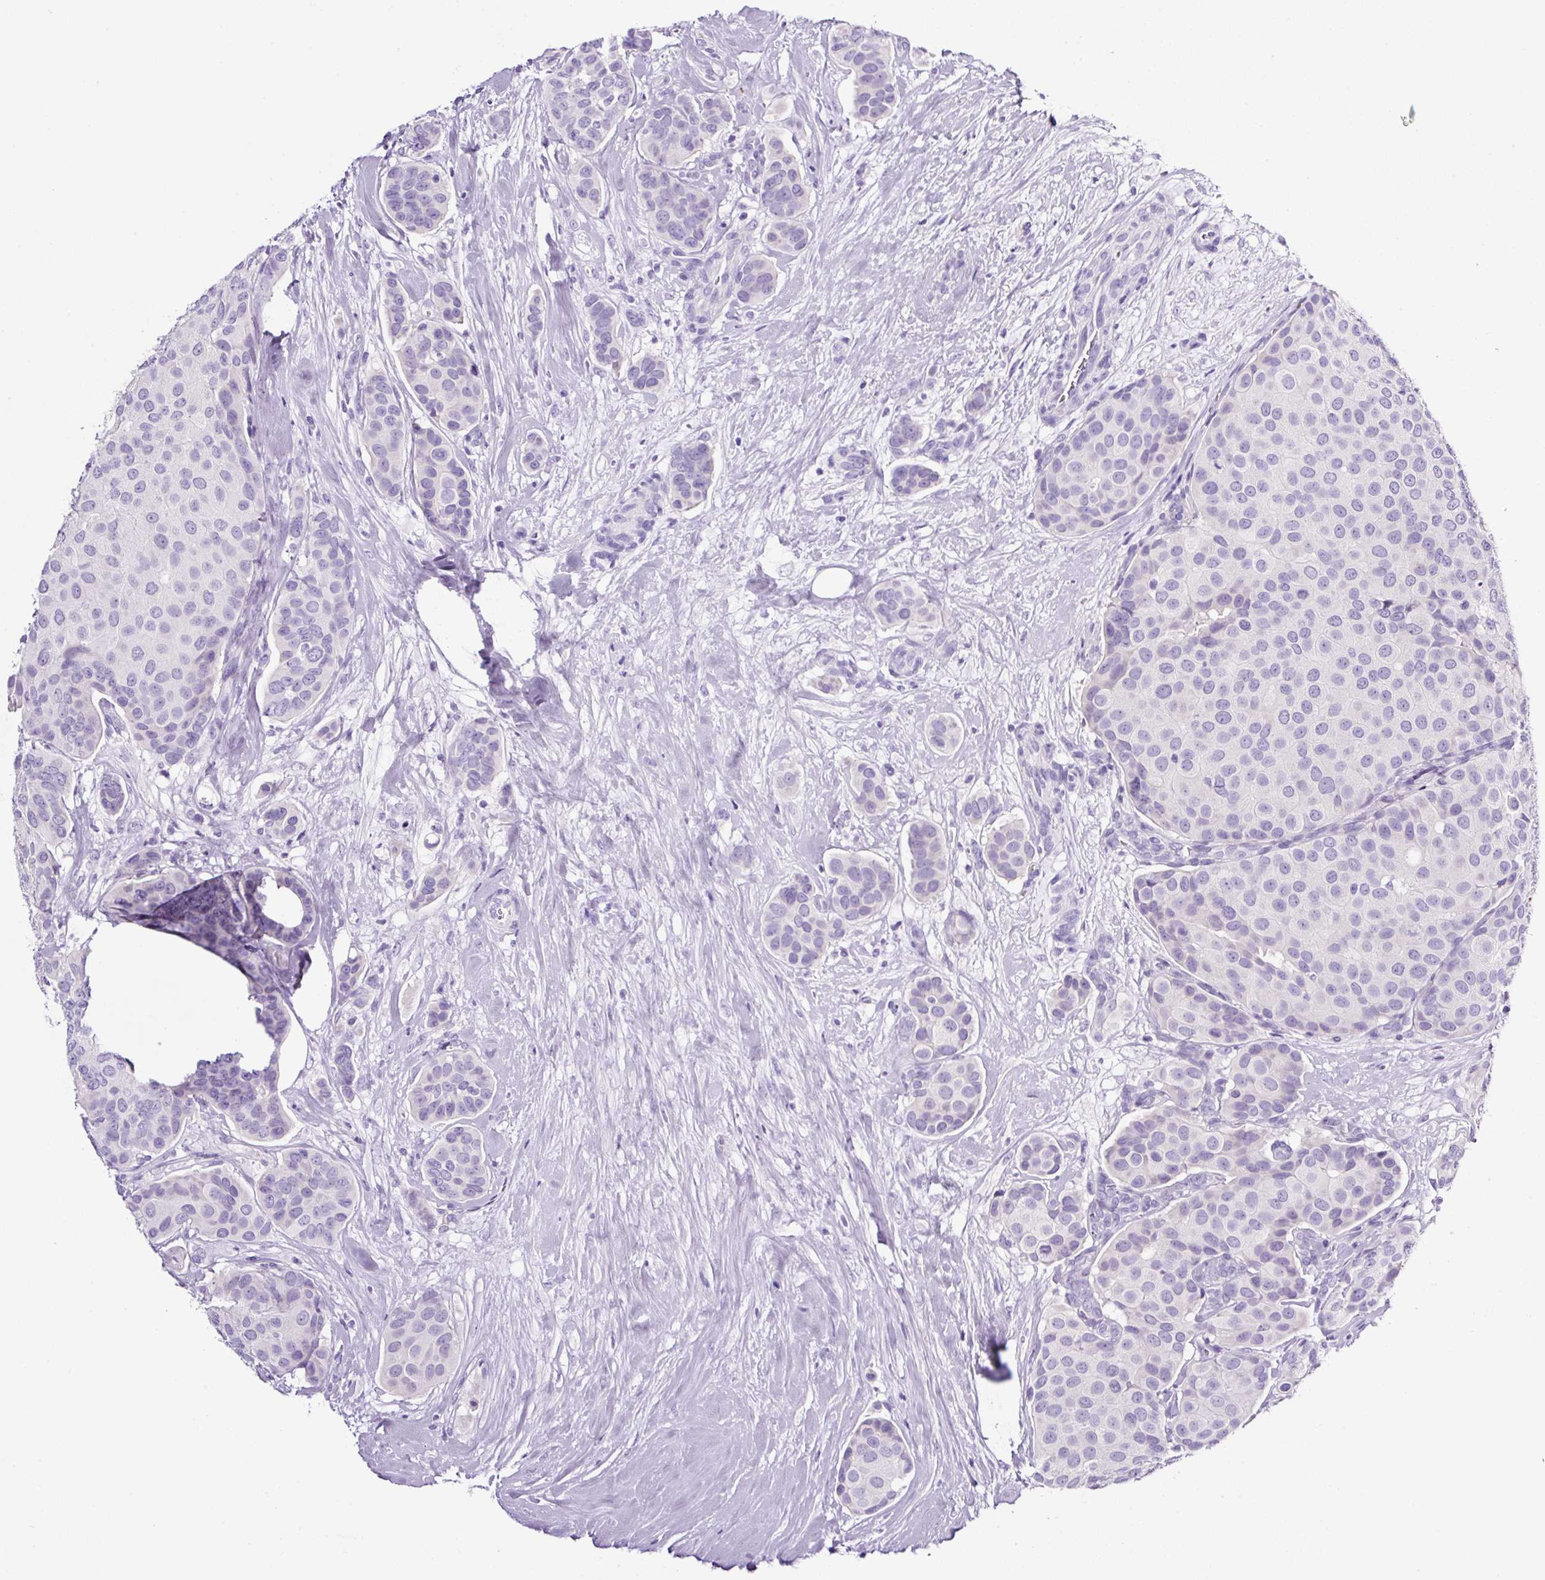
{"staining": {"intensity": "negative", "quantity": "none", "location": "none"}, "tissue": "breast cancer", "cell_type": "Tumor cells", "image_type": "cancer", "snomed": [{"axis": "morphology", "description": "Duct carcinoma"}, {"axis": "topography", "description": "Breast"}], "caption": "High magnification brightfield microscopy of breast cancer (invasive ductal carcinoma) stained with DAB (brown) and counterstained with hematoxylin (blue): tumor cells show no significant expression.", "gene": "SP8", "patient": {"sex": "female", "age": 70}}